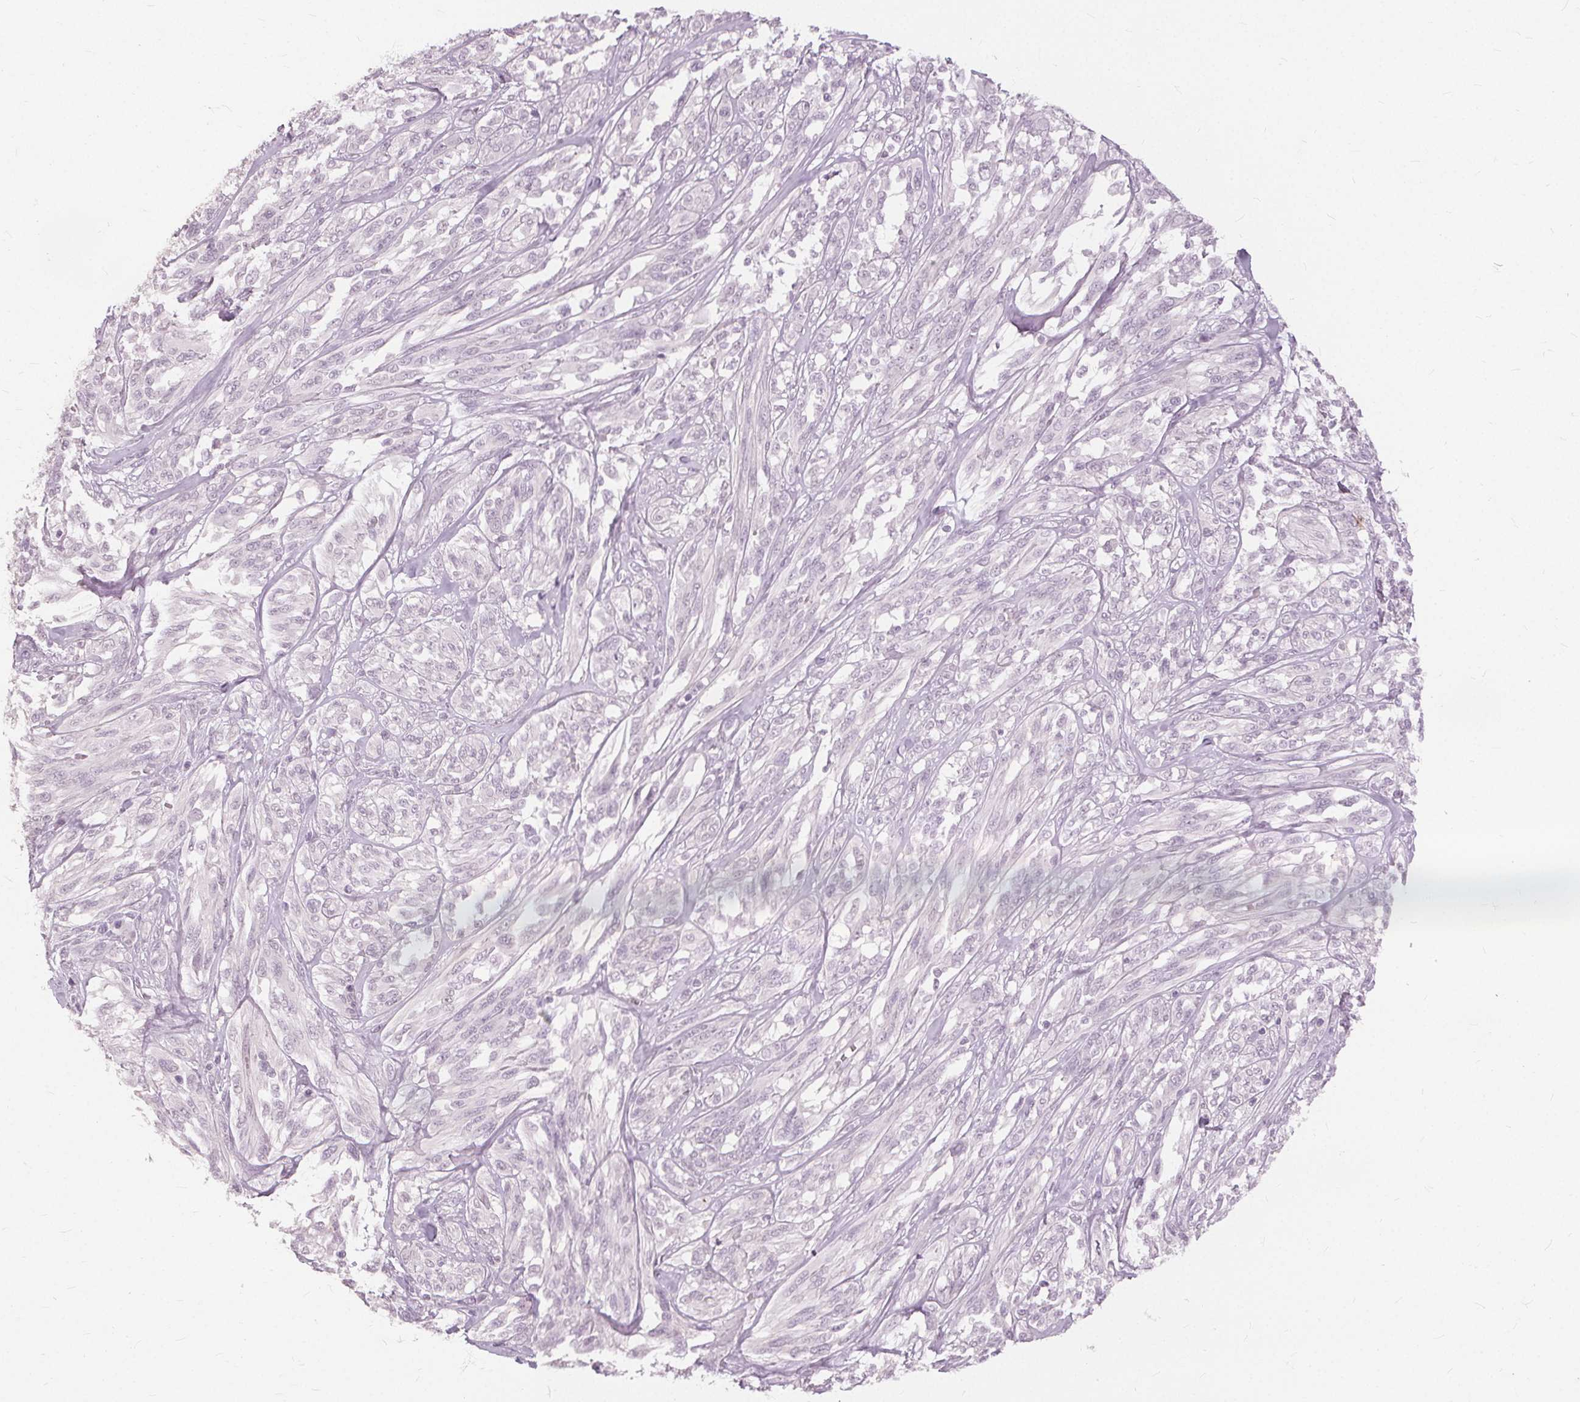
{"staining": {"intensity": "negative", "quantity": "none", "location": "none"}, "tissue": "melanoma", "cell_type": "Tumor cells", "image_type": "cancer", "snomed": [{"axis": "morphology", "description": "Malignant melanoma, NOS"}, {"axis": "topography", "description": "Skin"}], "caption": "Image shows no protein positivity in tumor cells of melanoma tissue. (DAB (3,3'-diaminobenzidine) IHC with hematoxylin counter stain).", "gene": "SFTPD", "patient": {"sex": "female", "age": 91}}